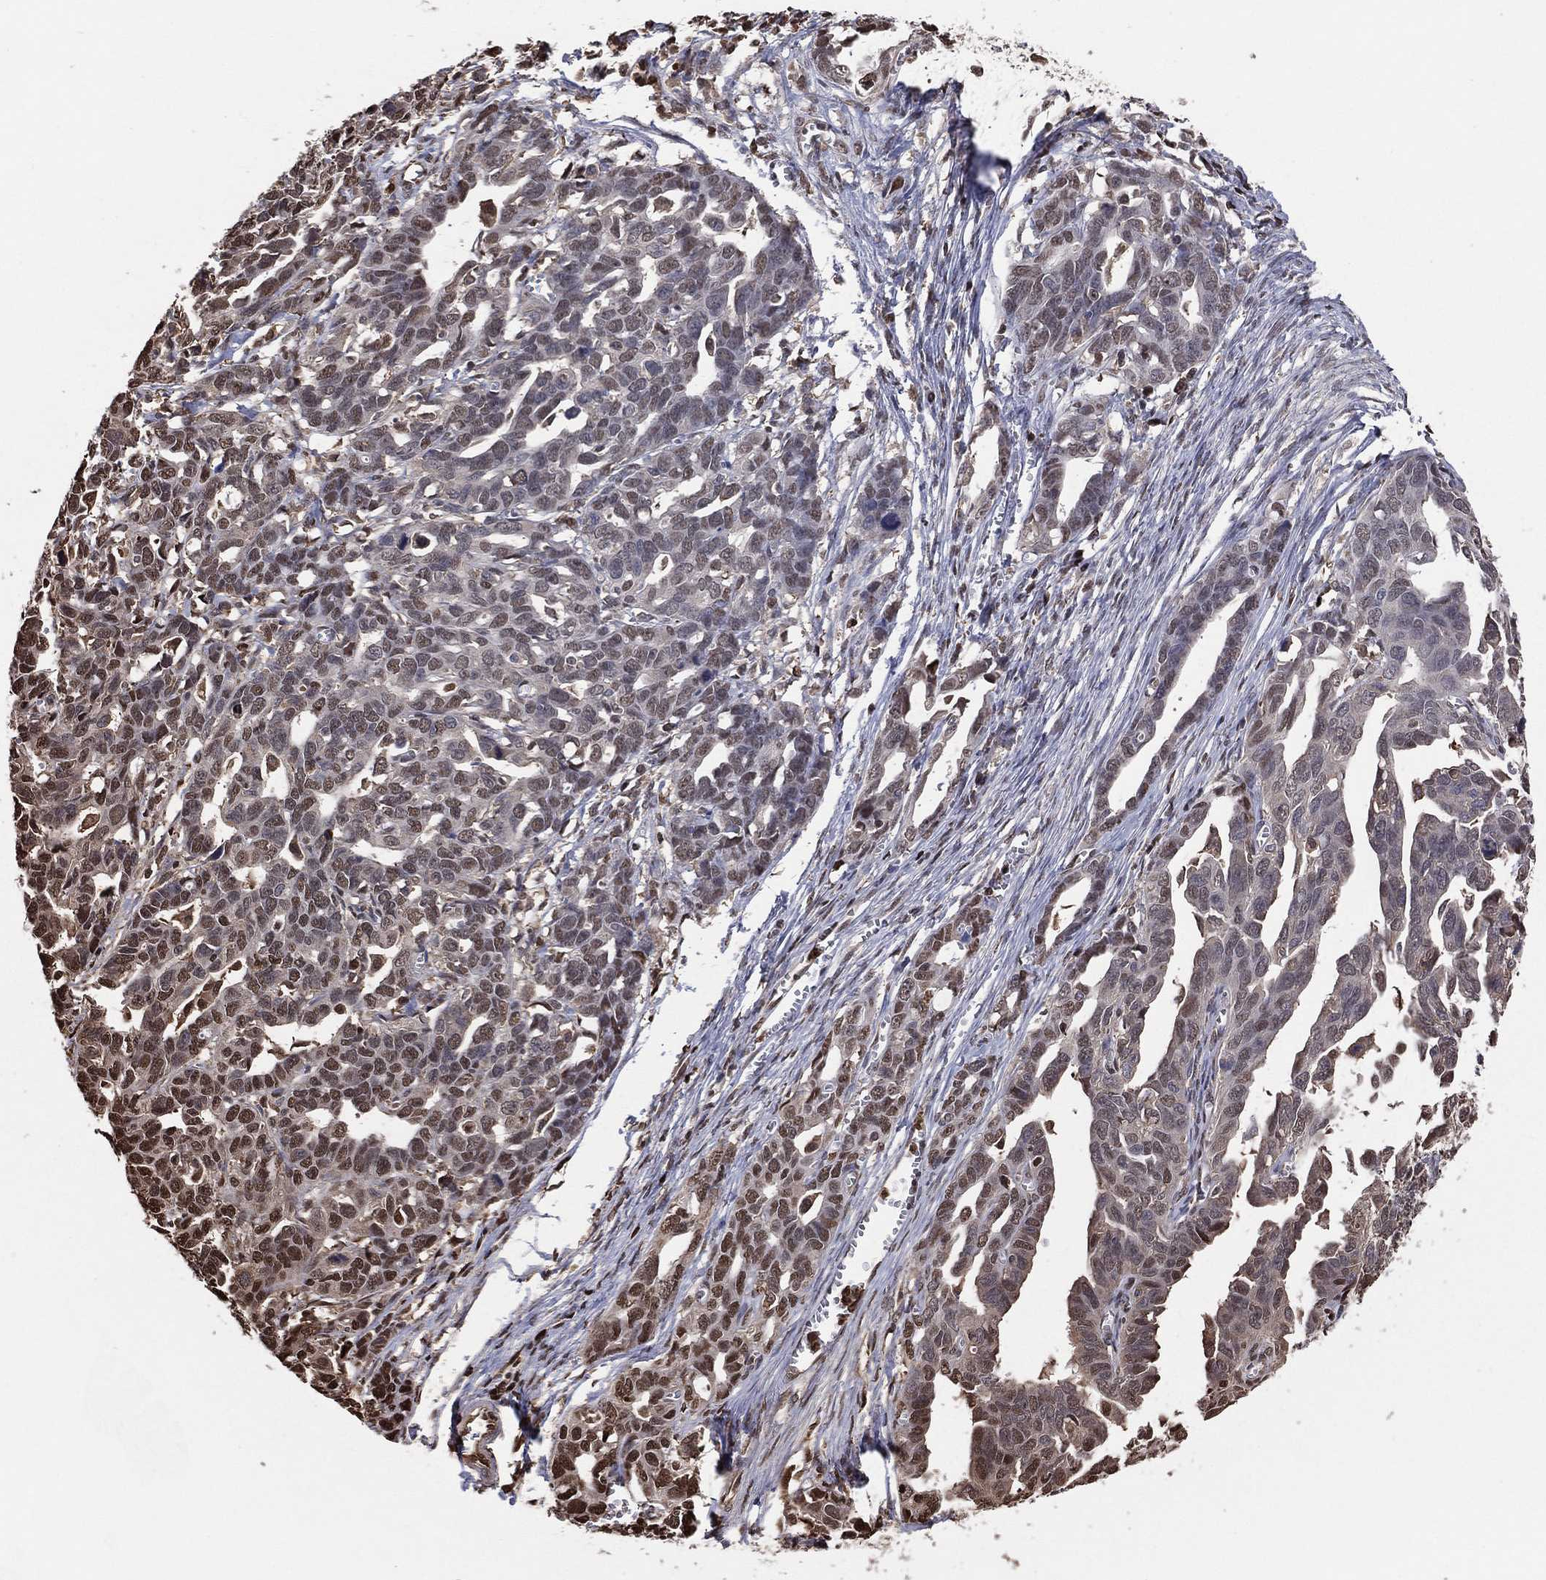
{"staining": {"intensity": "moderate", "quantity": "<25%", "location": "cytoplasmic/membranous,nuclear"}, "tissue": "ovarian cancer", "cell_type": "Tumor cells", "image_type": "cancer", "snomed": [{"axis": "morphology", "description": "Cystadenocarcinoma, serous, NOS"}, {"axis": "topography", "description": "Ovary"}], "caption": "Serous cystadenocarcinoma (ovarian) stained for a protein displays moderate cytoplasmic/membranous and nuclear positivity in tumor cells.", "gene": "GAPDH", "patient": {"sex": "female", "age": 69}}